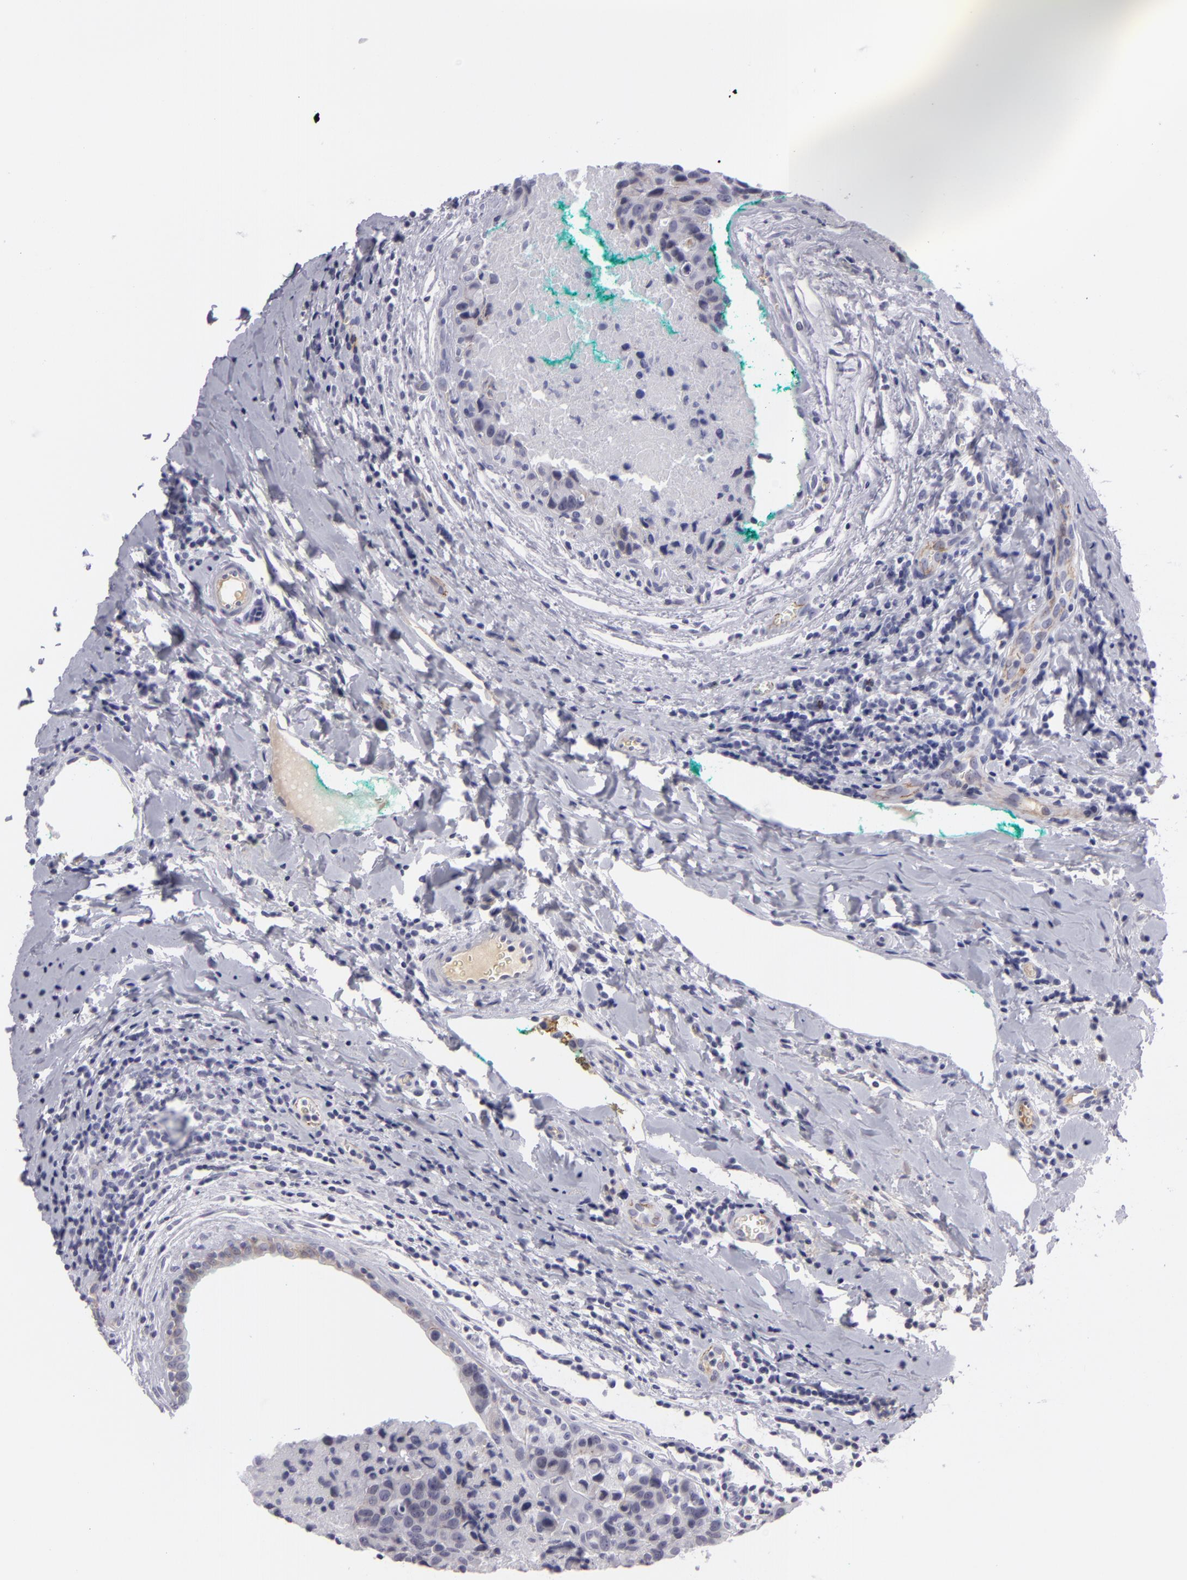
{"staining": {"intensity": "negative", "quantity": "none", "location": "none"}, "tissue": "breast cancer", "cell_type": "Tumor cells", "image_type": "cancer", "snomed": [{"axis": "morphology", "description": "Duct carcinoma"}, {"axis": "topography", "description": "Breast"}], "caption": "DAB immunohistochemical staining of human breast cancer (infiltrating ductal carcinoma) shows no significant positivity in tumor cells. (Immunohistochemistry (ihc), brightfield microscopy, high magnification).", "gene": "CTNNB1", "patient": {"sex": "female", "age": 24}}